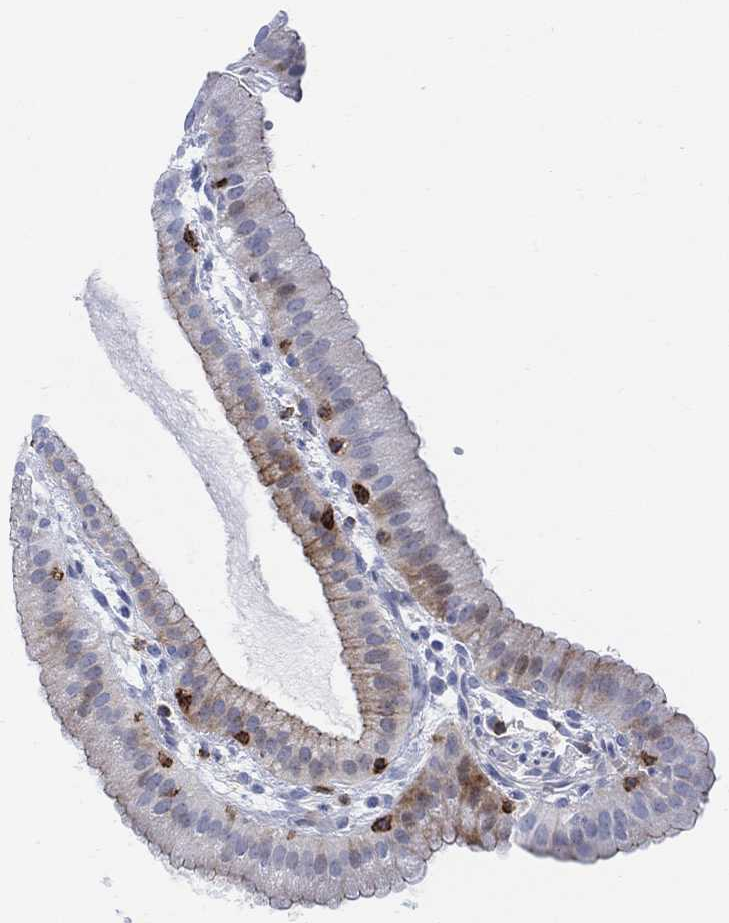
{"staining": {"intensity": "moderate", "quantity": "<25%", "location": "cytoplasmic/membranous"}, "tissue": "gallbladder", "cell_type": "Glandular cells", "image_type": "normal", "snomed": [{"axis": "morphology", "description": "Normal tissue, NOS"}, {"axis": "topography", "description": "Gallbladder"}], "caption": "Approximately <25% of glandular cells in normal human gallbladder exhibit moderate cytoplasmic/membranous protein positivity as visualized by brown immunohistochemical staining.", "gene": "GPR65", "patient": {"sex": "male", "age": 67}}